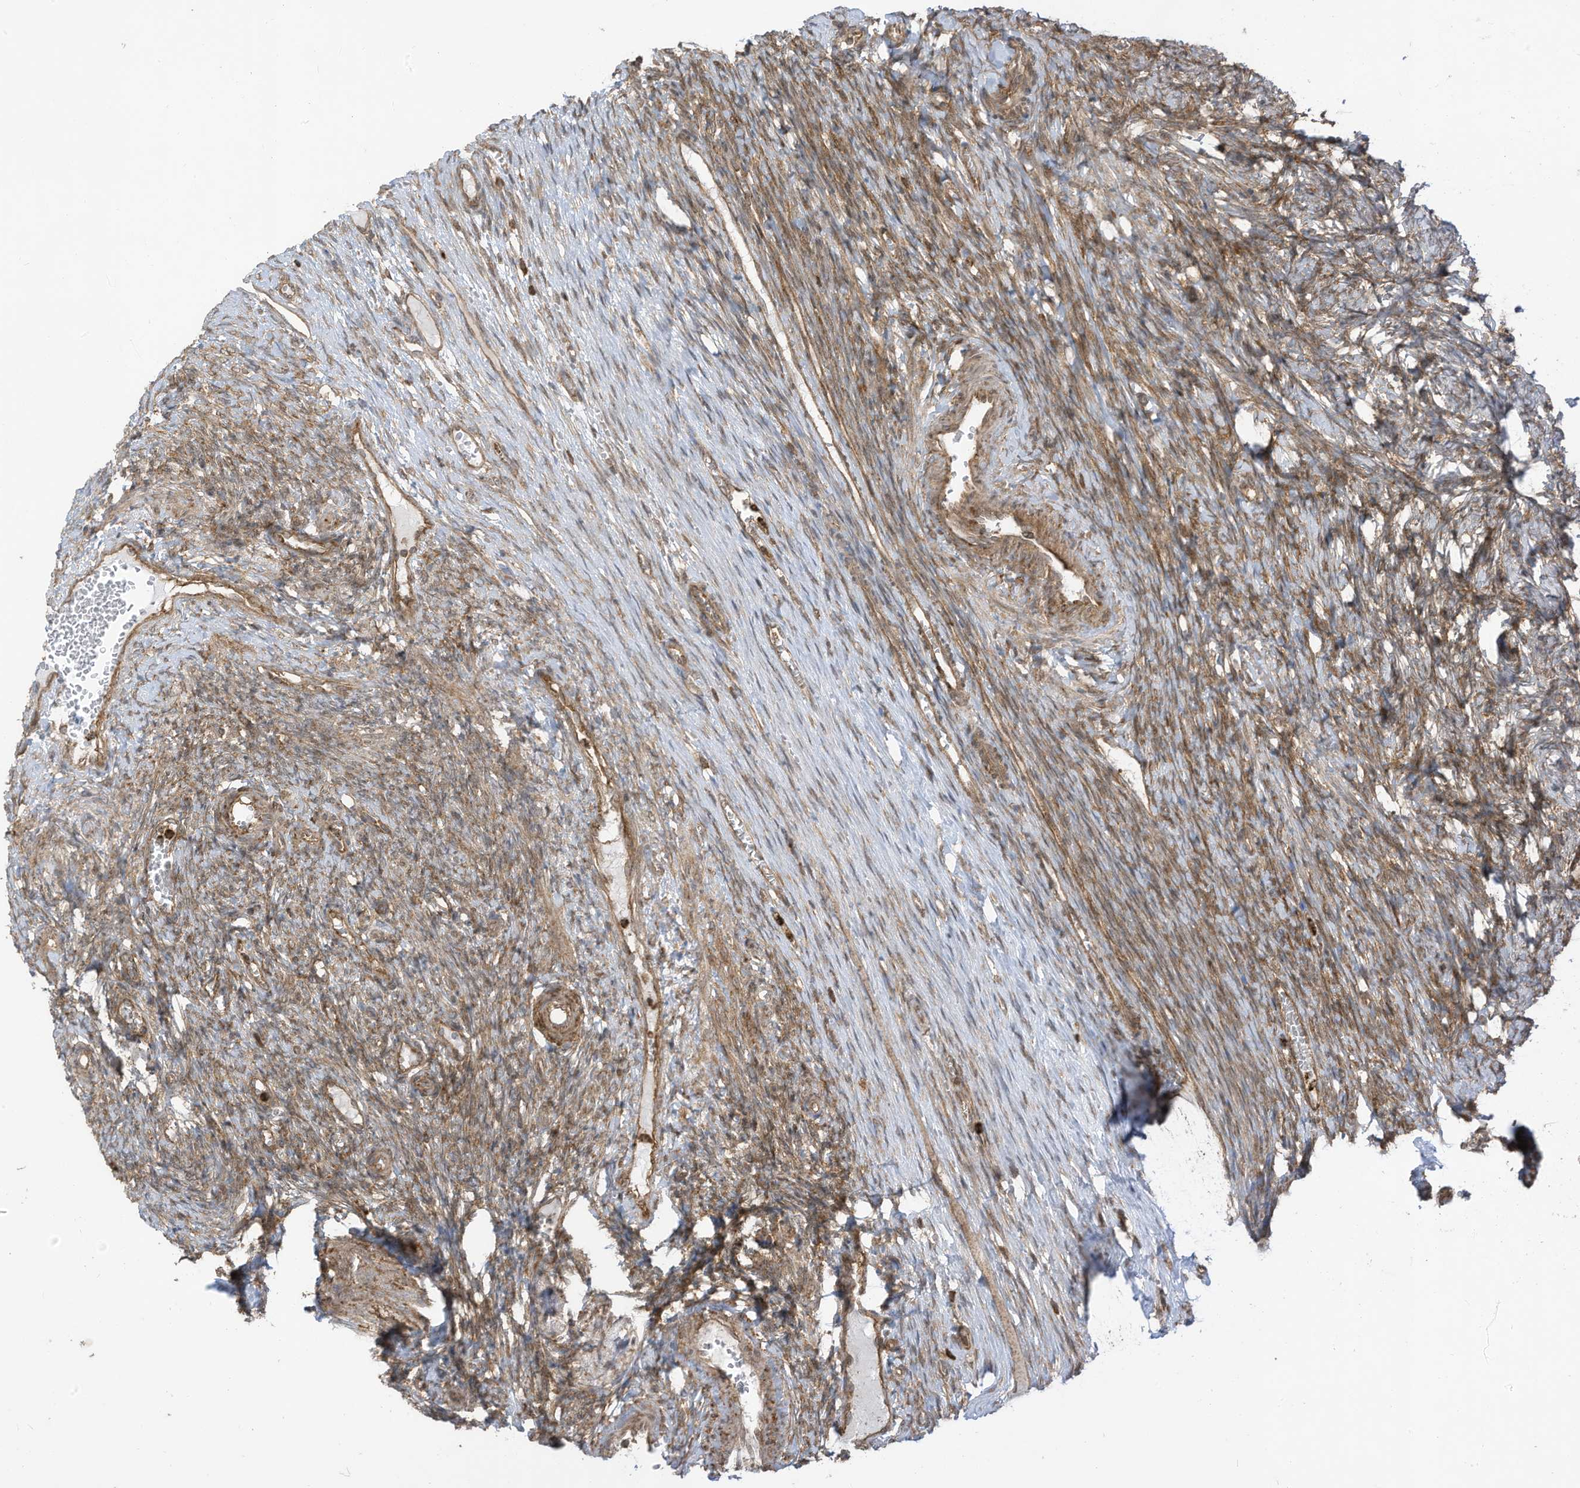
{"staining": {"intensity": "moderate", "quantity": ">75%", "location": "cytoplasmic/membranous"}, "tissue": "ovary", "cell_type": "Follicle cells", "image_type": "normal", "snomed": [{"axis": "morphology", "description": "Adenocarcinoma, NOS"}, {"axis": "topography", "description": "Endometrium"}], "caption": "IHC image of benign human ovary stained for a protein (brown), which exhibits medium levels of moderate cytoplasmic/membranous staining in about >75% of follicle cells.", "gene": "REPS1", "patient": {"sex": "female", "age": 32}}